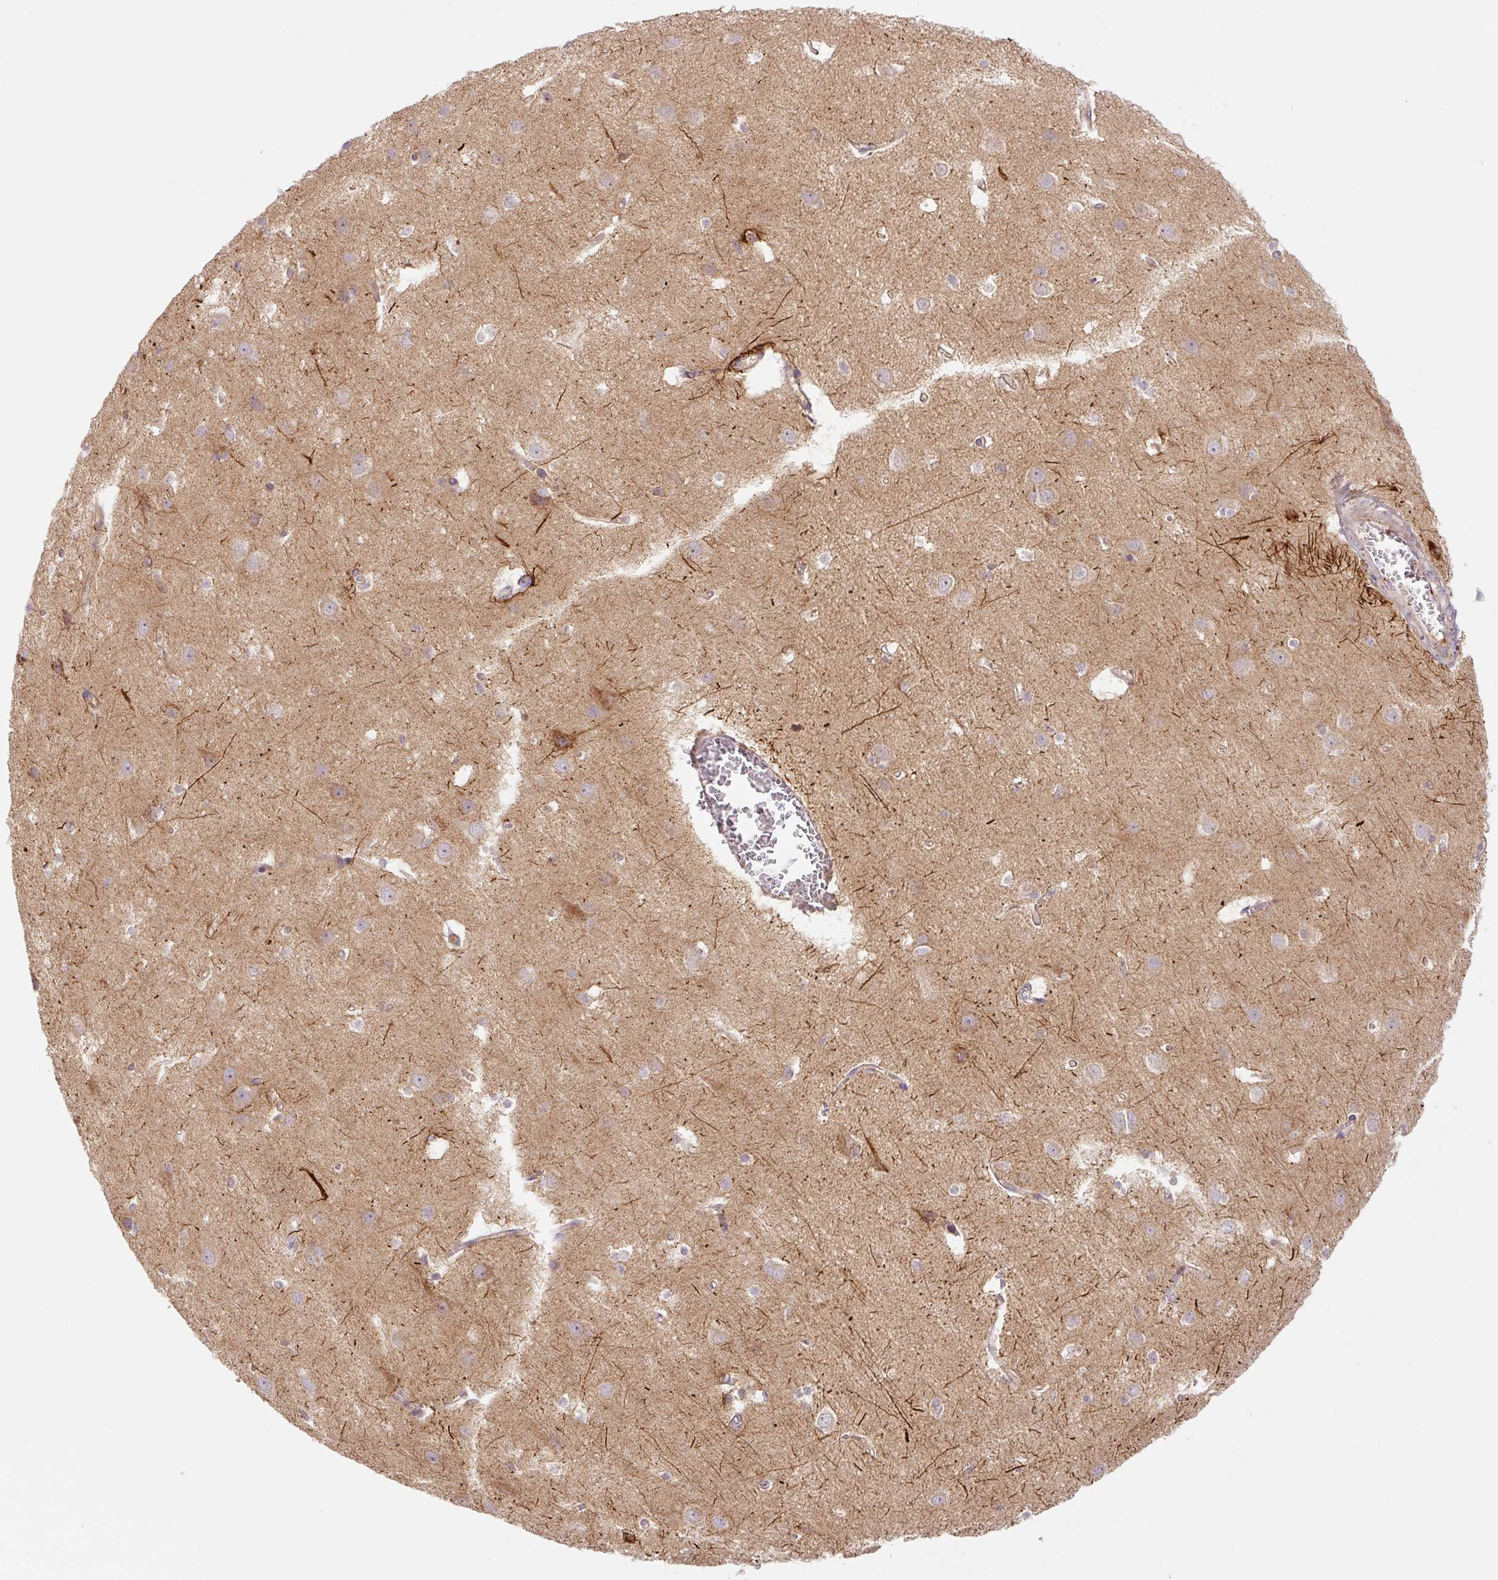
{"staining": {"intensity": "weak", "quantity": "<25%", "location": "cytoplasmic/membranous"}, "tissue": "cerebral cortex", "cell_type": "Endothelial cells", "image_type": "normal", "snomed": [{"axis": "morphology", "description": "Normal tissue, NOS"}, {"axis": "topography", "description": "Cerebral cortex"}], "caption": "Image shows no significant protein positivity in endothelial cells of normal cerebral cortex. The staining was performed using DAB to visualize the protein expression in brown, while the nuclei were stained in blue with hematoxylin (Magnification: 20x).", "gene": "ZSWIM7", "patient": {"sex": "male", "age": 37}}